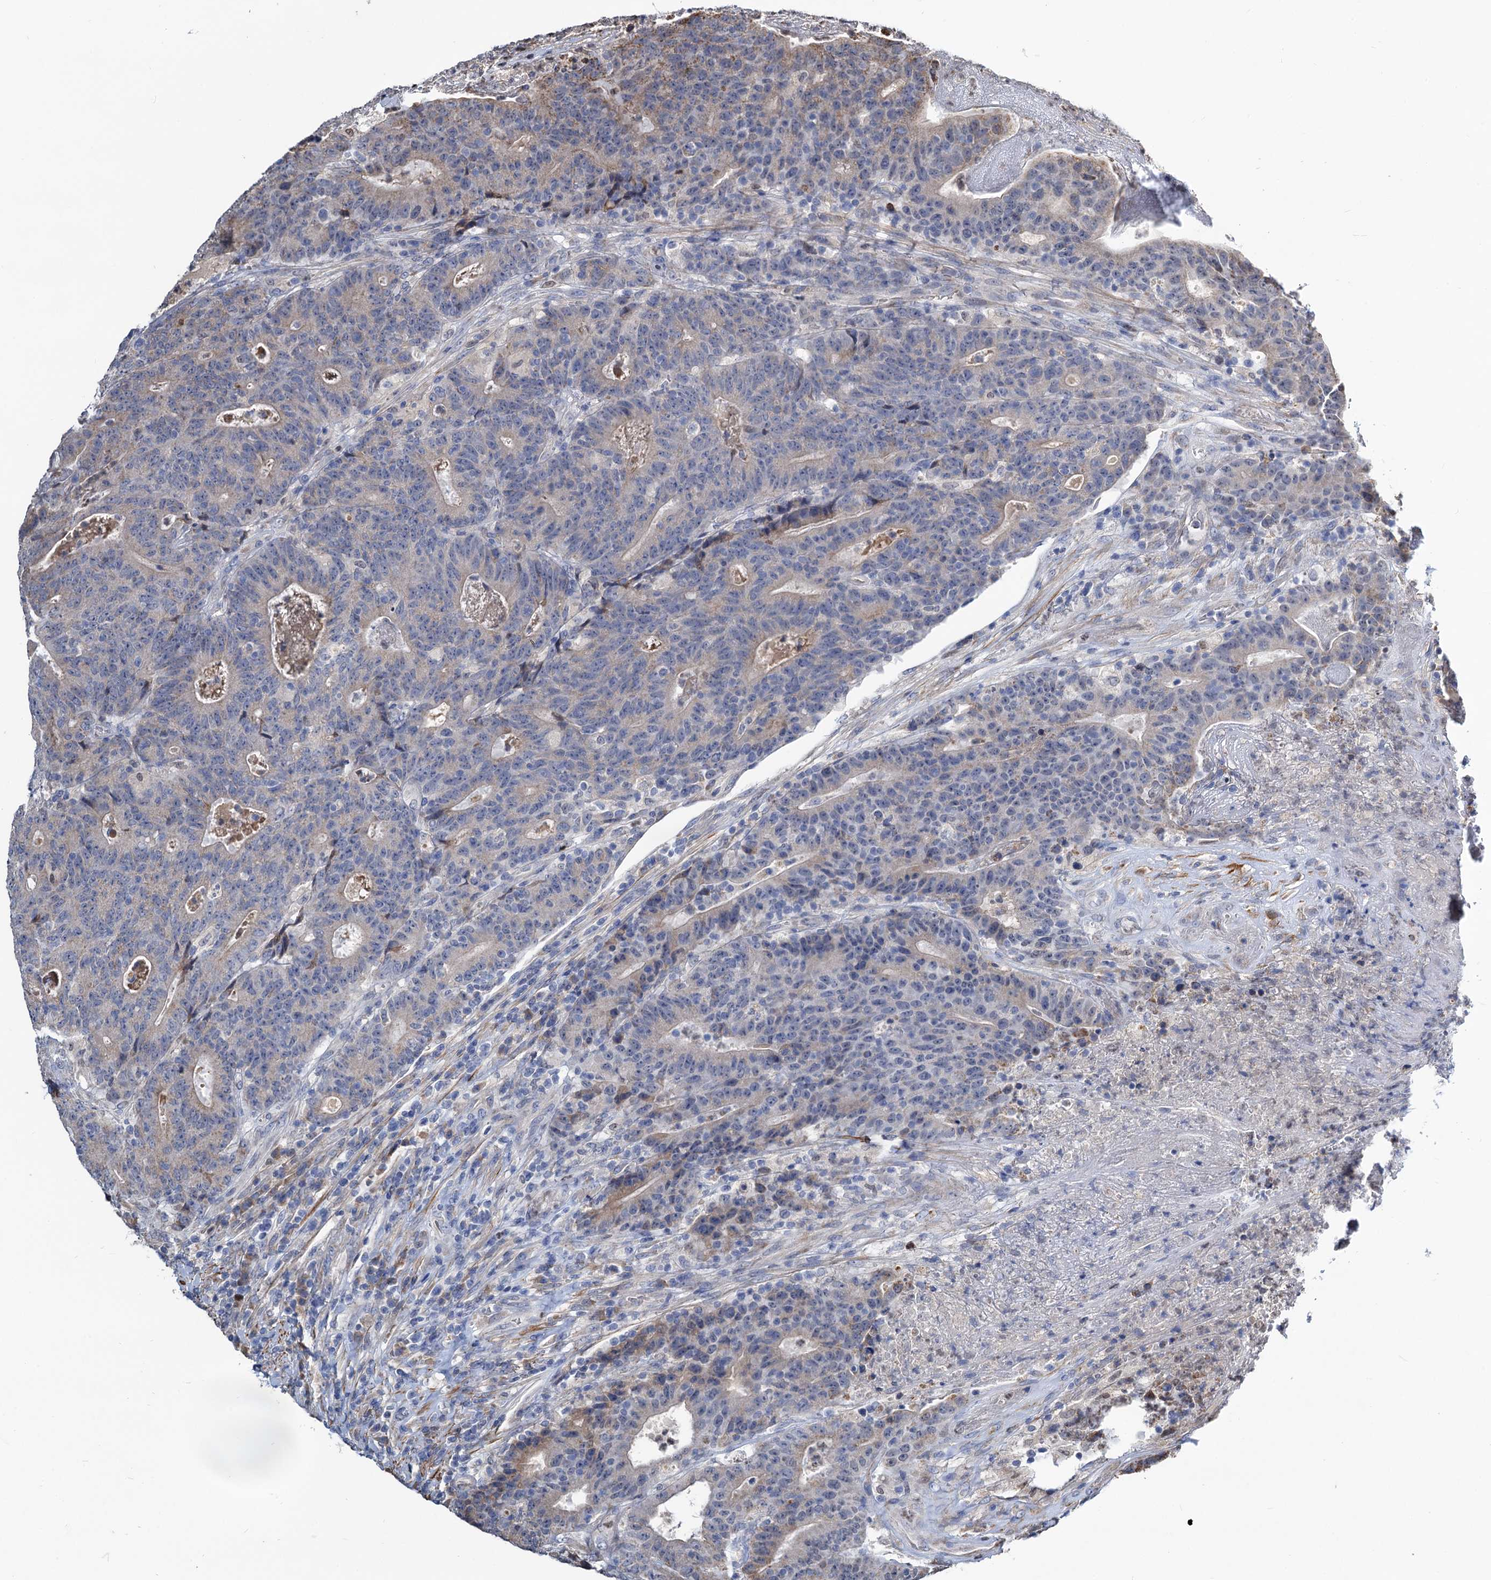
{"staining": {"intensity": "negative", "quantity": "none", "location": "none"}, "tissue": "colorectal cancer", "cell_type": "Tumor cells", "image_type": "cancer", "snomed": [{"axis": "morphology", "description": "Adenocarcinoma, NOS"}, {"axis": "topography", "description": "Colon"}], "caption": "The micrograph exhibits no staining of tumor cells in colorectal cancer.", "gene": "ALKBH7", "patient": {"sex": "female", "age": 75}}